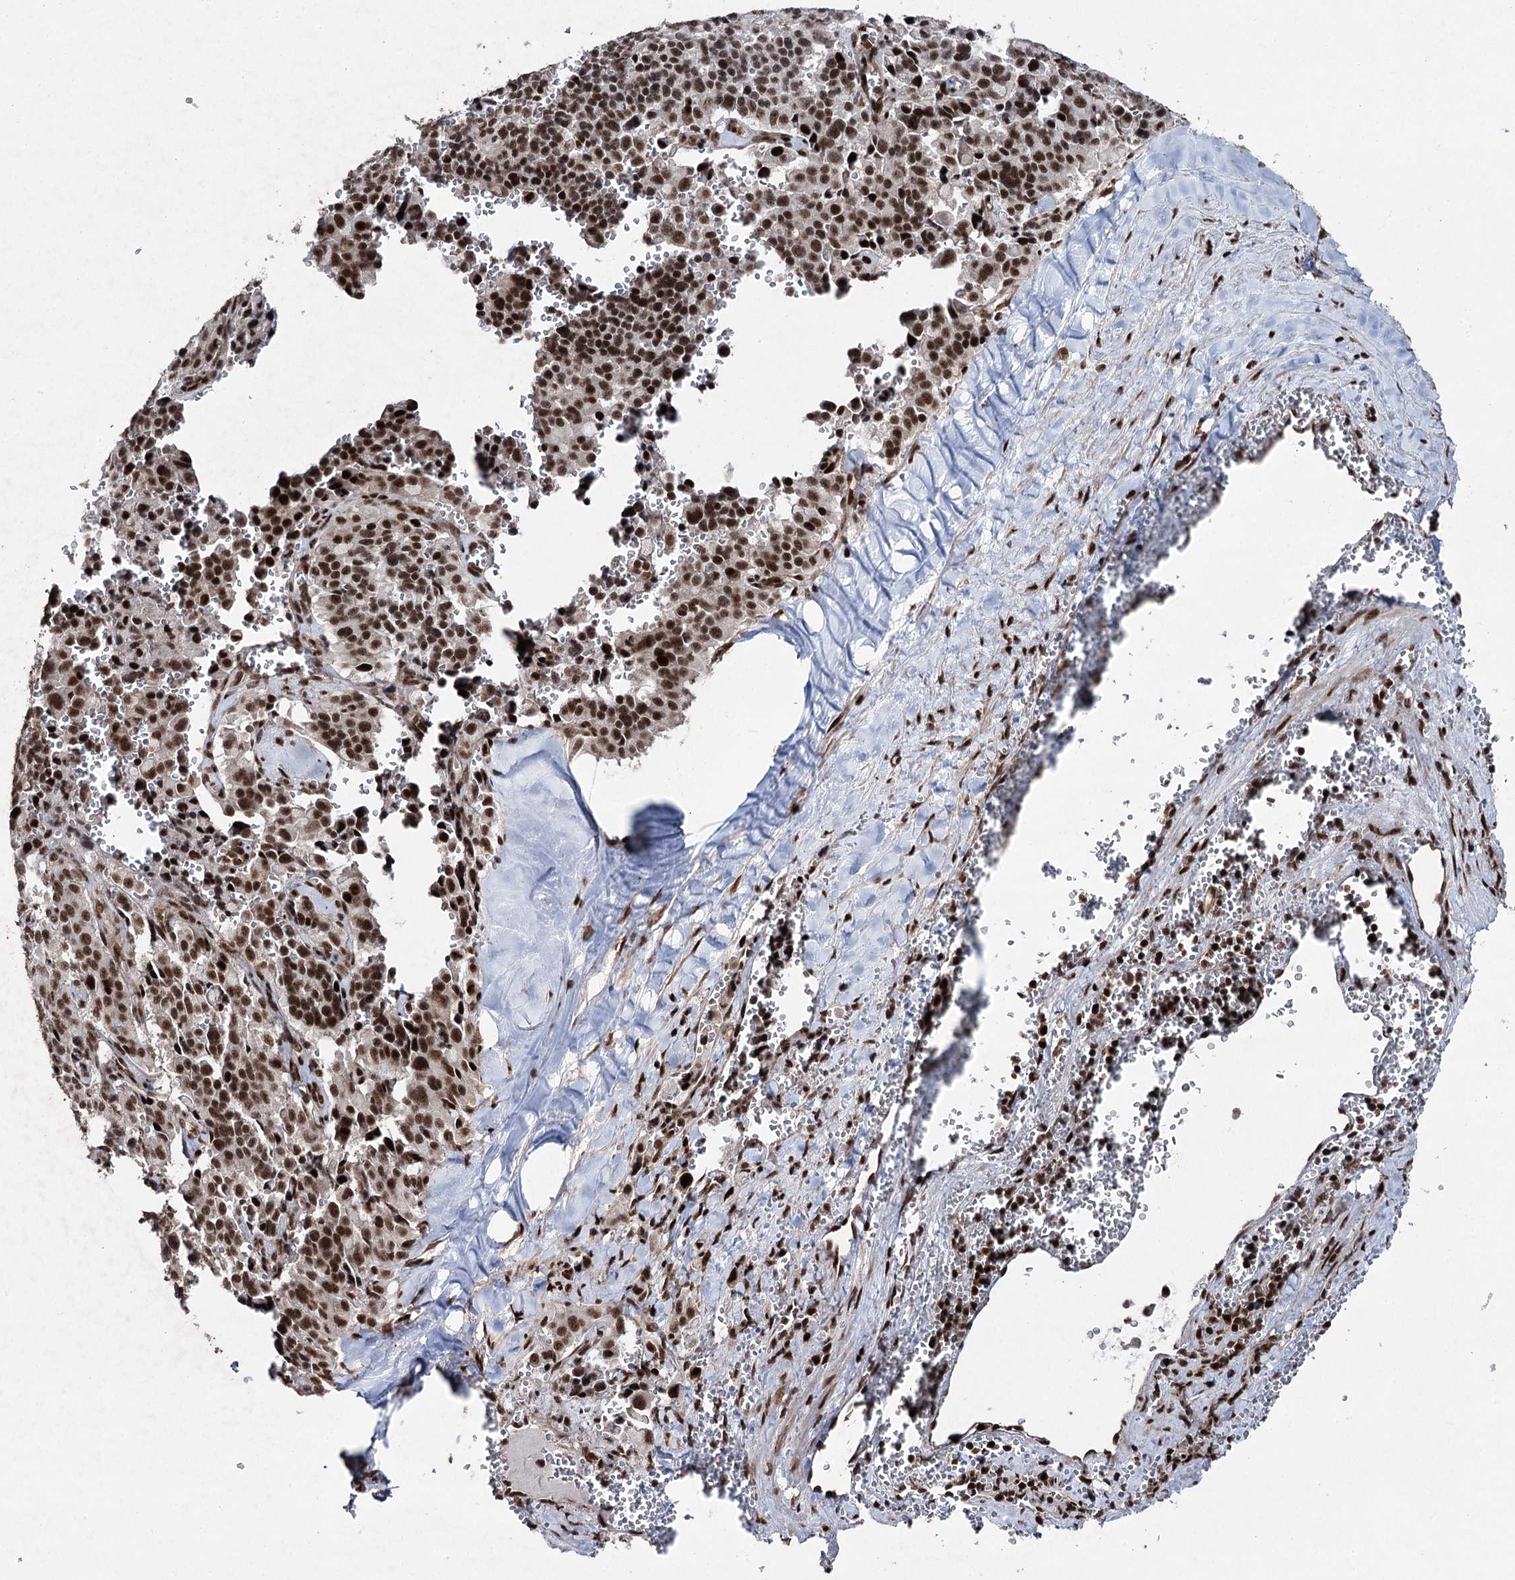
{"staining": {"intensity": "strong", "quantity": ">75%", "location": "nuclear"}, "tissue": "pancreatic cancer", "cell_type": "Tumor cells", "image_type": "cancer", "snomed": [{"axis": "morphology", "description": "Adenocarcinoma, NOS"}, {"axis": "topography", "description": "Pancreas"}], "caption": "Pancreatic cancer (adenocarcinoma) tissue reveals strong nuclear positivity in about >75% of tumor cells, visualized by immunohistochemistry. (DAB (3,3'-diaminobenzidine) IHC, brown staining for protein, blue staining for nuclei).", "gene": "PDCD4", "patient": {"sex": "male", "age": 65}}